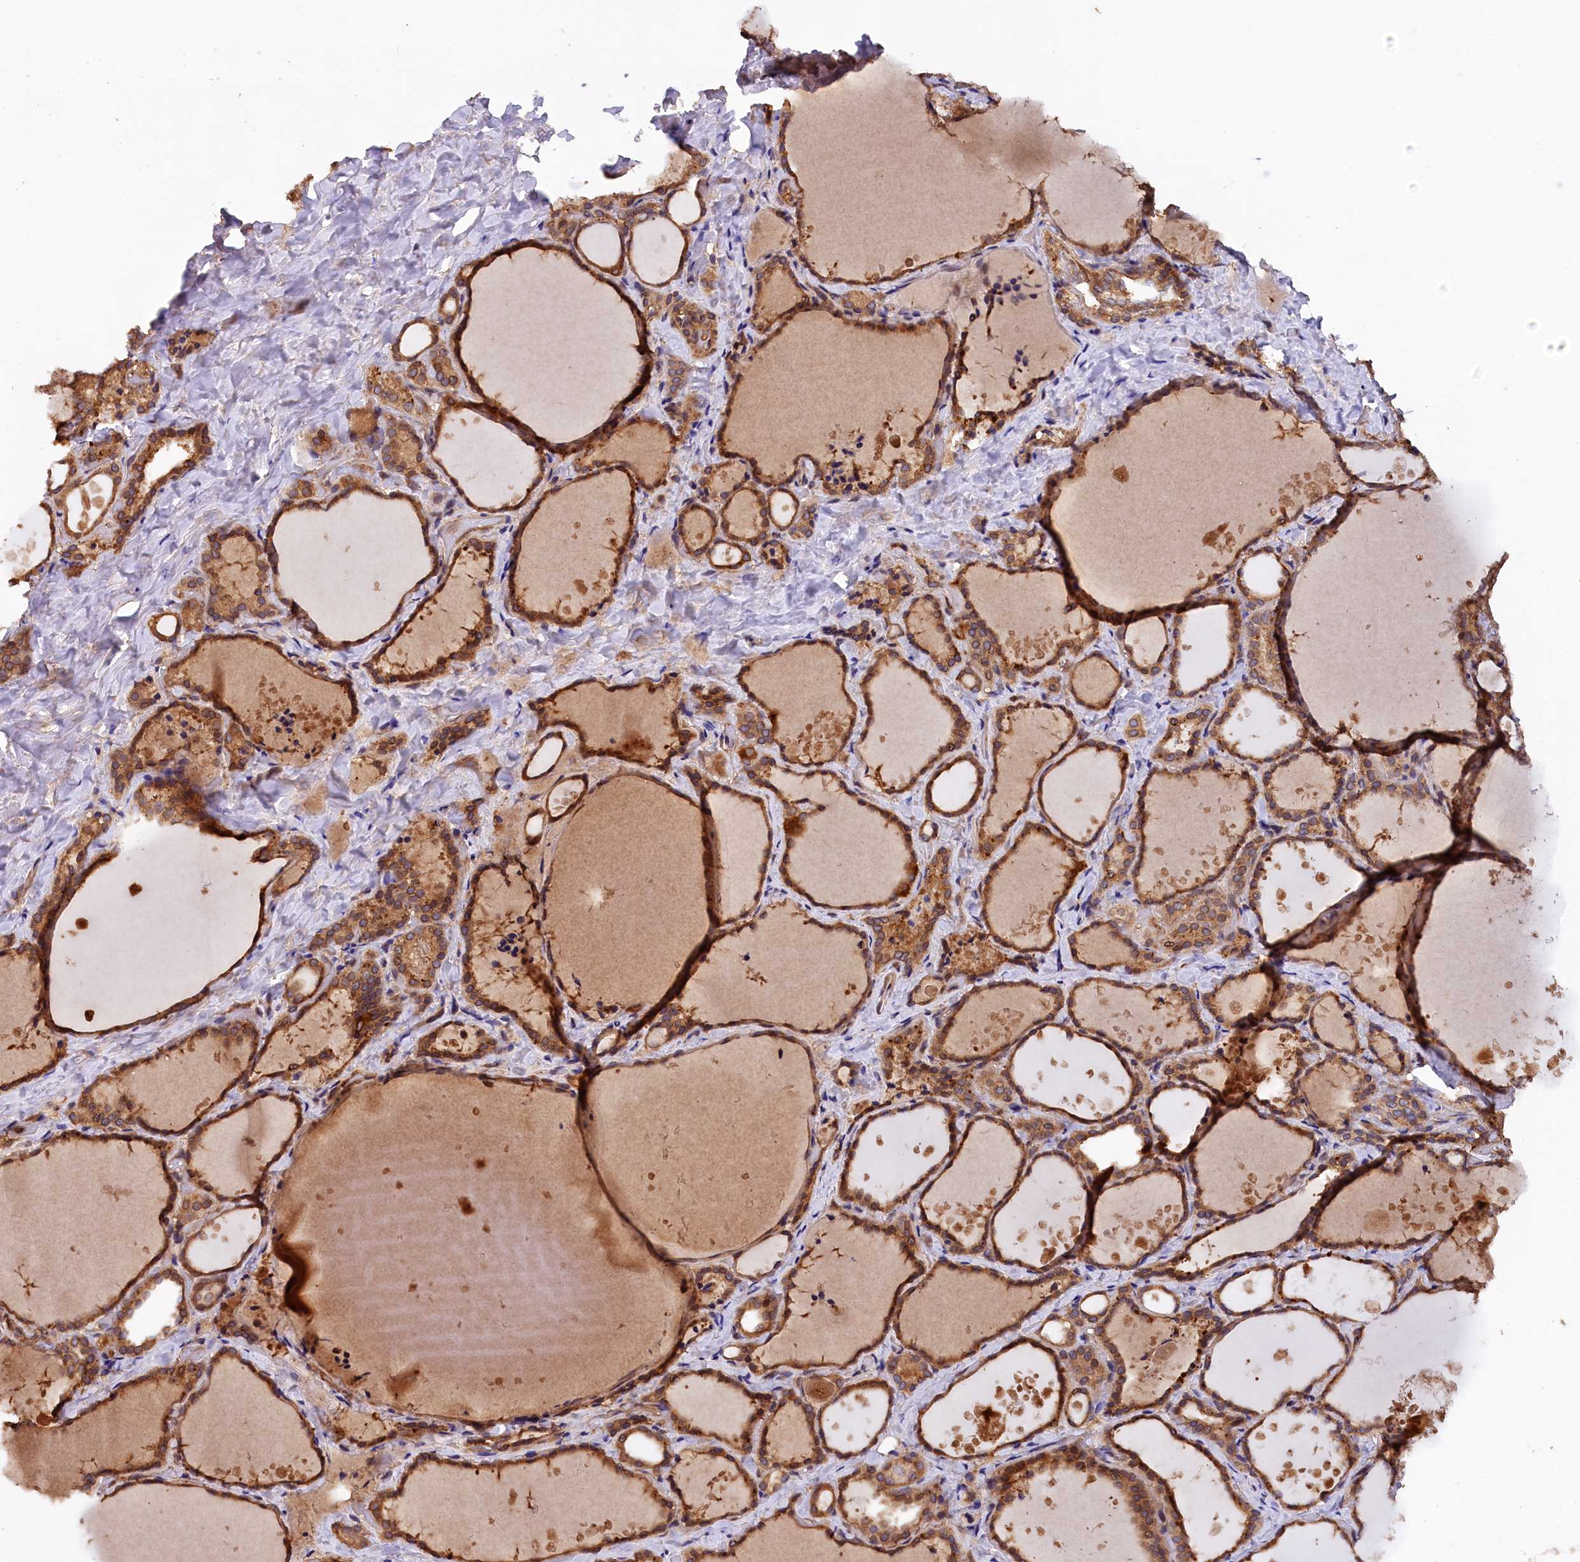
{"staining": {"intensity": "strong", "quantity": ">75%", "location": "cytoplasmic/membranous"}, "tissue": "thyroid gland", "cell_type": "Glandular cells", "image_type": "normal", "snomed": [{"axis": "morphology", "description": "Normal tissue, NOS"}, {"axis": "topography", "description": "Thyroid gland"}], "caption": "Protein analysis of unremarkable thyroid gland shows strong cytoplasmic/membranous staining in approximately >75% of glandular cells. (brown staining indicates protein expression, while blue staining denotes nuclei).", "gene": "KLC2", "patient": {"sex": "female", "age": 44}}